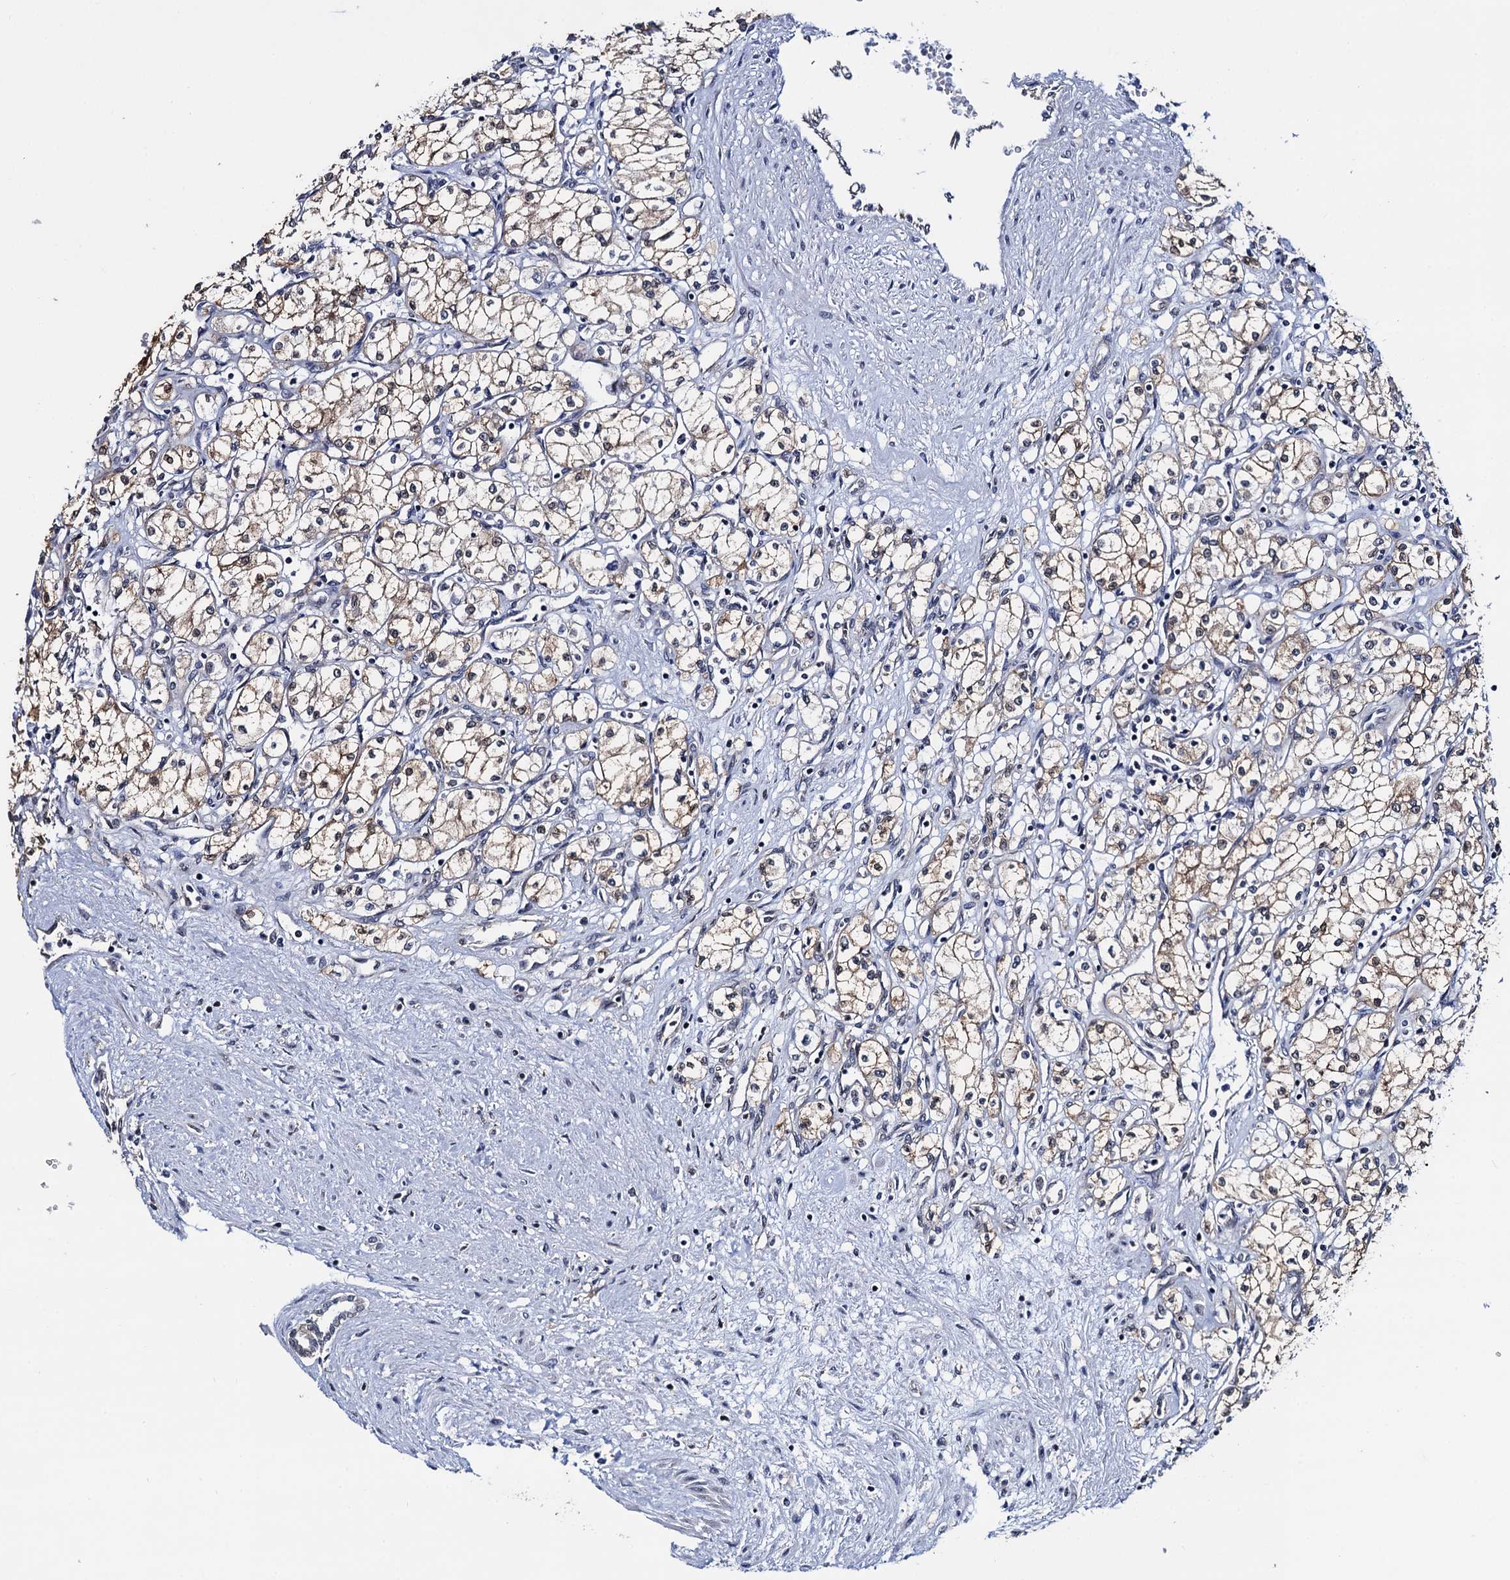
{"staining": {"intensity": "weak", "quantity": ">75%", "location": "cytoplasmic/membranous"}, "tissue": "renal cancer", "cell_type": "Tumor cells", "image_type": "cancer", "snomed": [{"axis": "morphology", "description": "Adenocarcinoma, NOS"}, {"axis": "topography", "description": "Kidney"}], "caption": "Immunohistochemical staining of human renal cancer exhibits low levels of weak cytoplasmic/membranous staining in approximately >75% of tumor cells. The staining was performed using DAB to visualize the protein expression in brown, while the nuclei were stained in blue with hematoxylin (Magnification: 20x).", "gene": "PTCD3", "patient": {"sex": "male", "age": 59}}